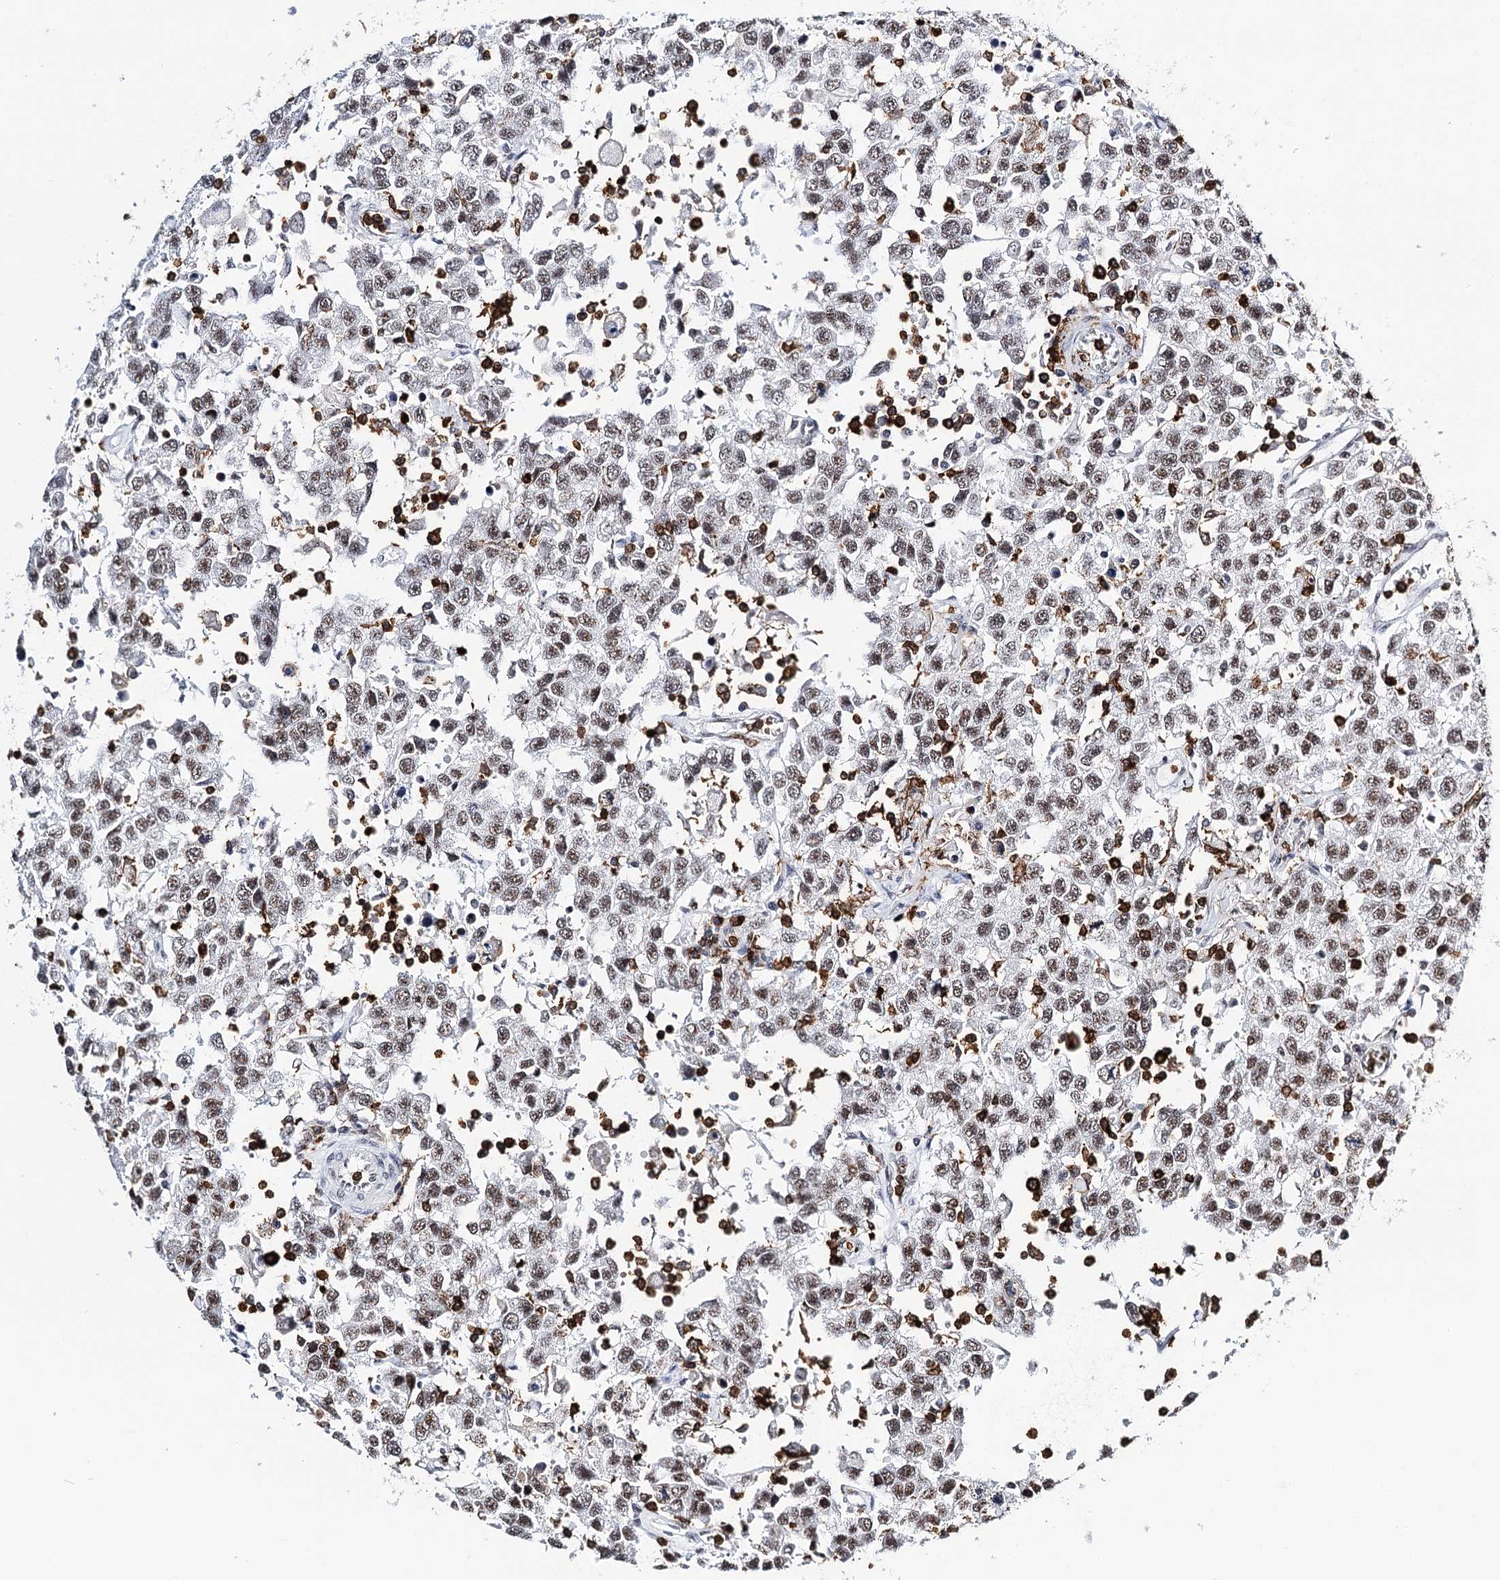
{"staining": {"intensity": "weak", "quantity": "25%-75%", "location": "nuclear"}, "tissue": "testis cancer", "cell_type": "Tumor cells", "image_type": "cancer", "snomed": [{"axis": "morphology", "description": "Seminoma, NOS"}, {"axis": "topography", "description": "Testis"}], "caption": "A brown stain highlights weak nuclear expression of a protein in testis seminoma tumor cells.", "gene": "BARD1", "patient": {"sex": "male", "age": 41}}